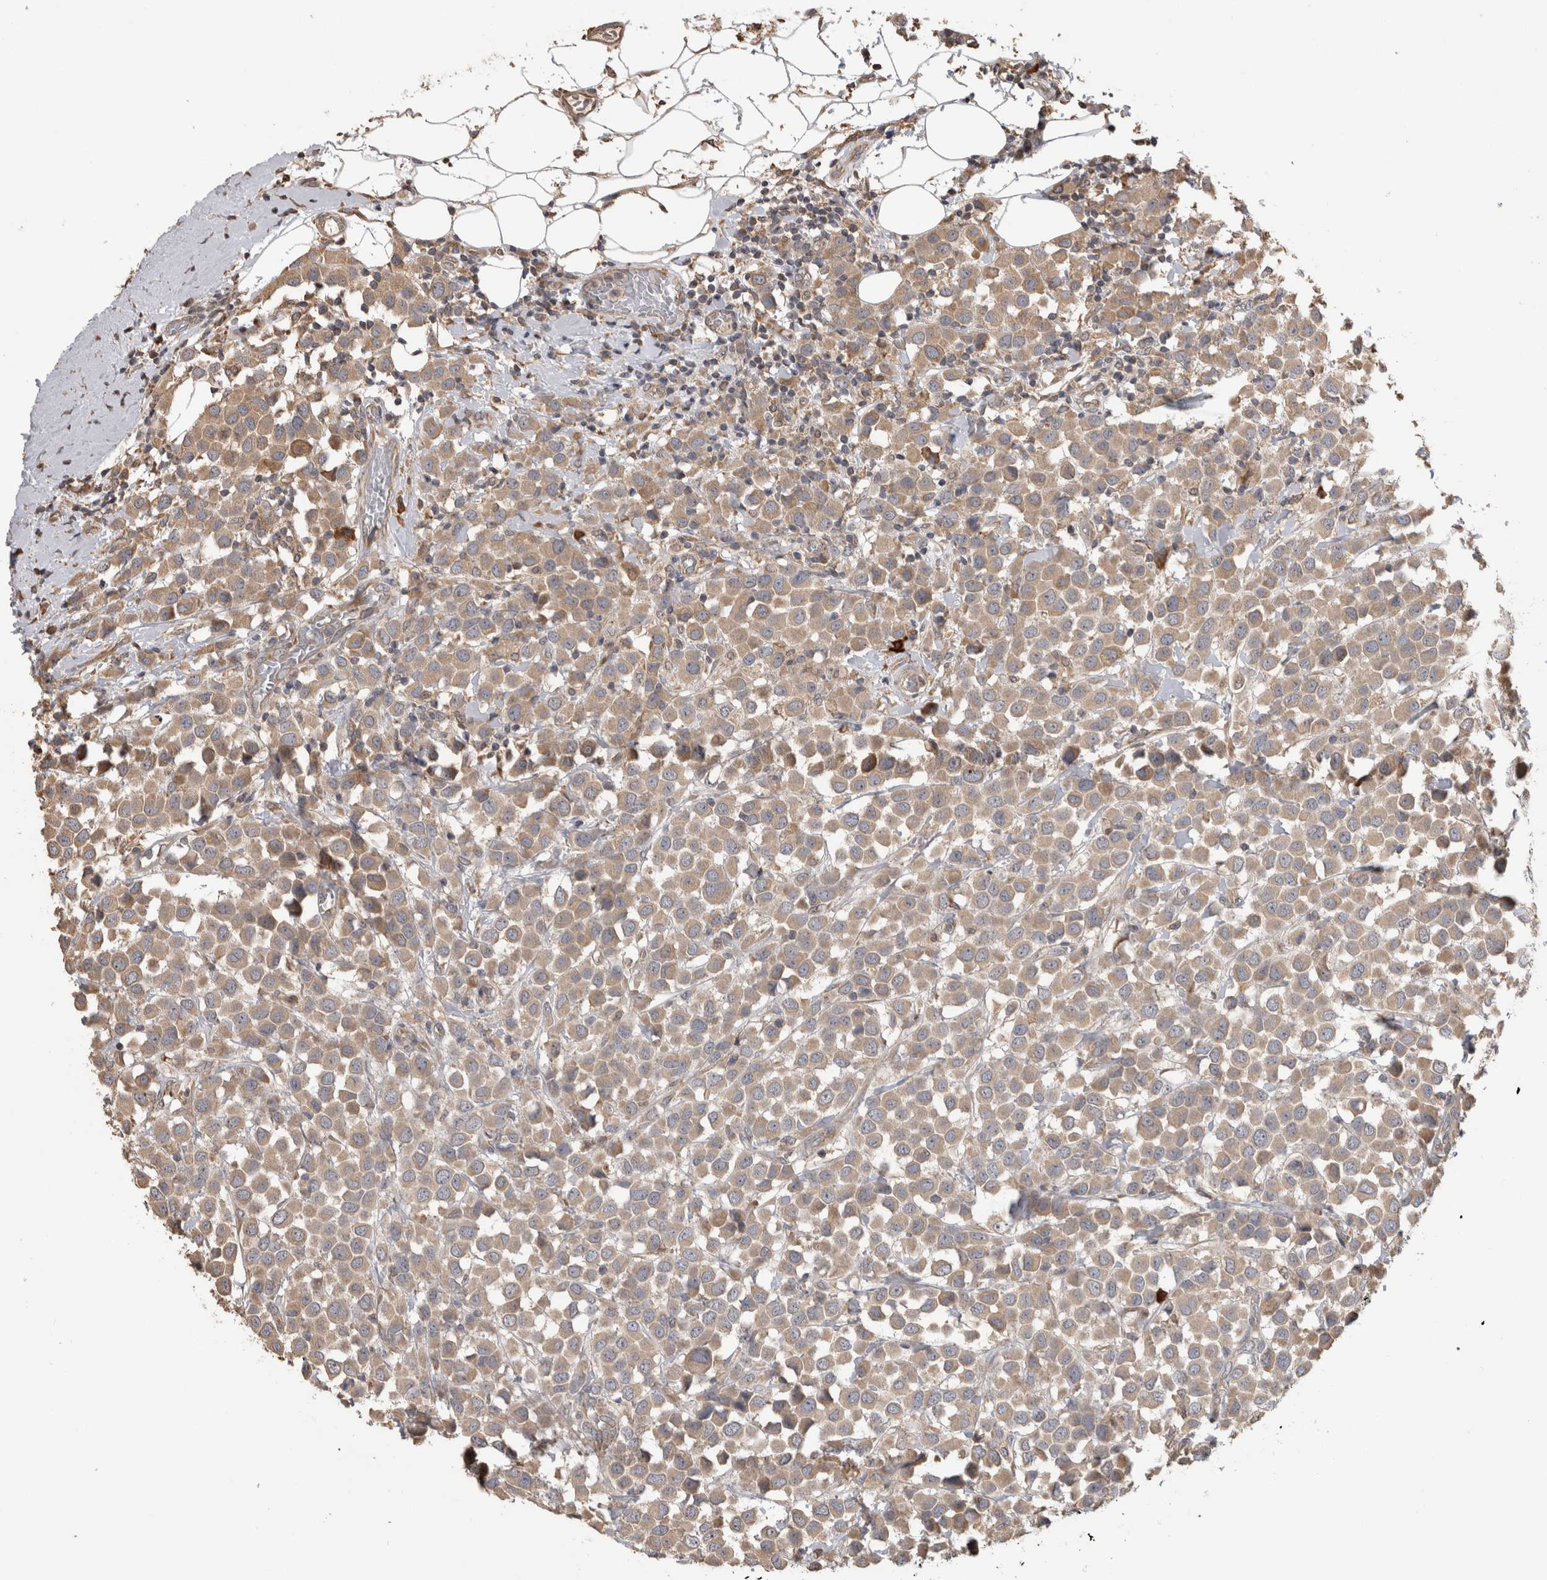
{"staining": {"intensity": "weak", "quantity": ">75%", "location": "cytoplasmic/membranous"}, "tissue": "breast cancer", "cell_type": "Tumor cells", "image_type": "cancer", "snomed": [{"axis": "morphology", "description": "Duct carcinoma"}, {"axis": "topography", "description": "Breast"}], "caption": "Tumor cells reveal low levels of weak cytoplasmic/membranous staining in about >75% of cells in human breast cancer (invasive ductal carcinoma). (brown staining indicates protein expression, while blue staining denotes nuclei).", "gene": "TBCE", "patient": {"sex": "female", "age": 61}}